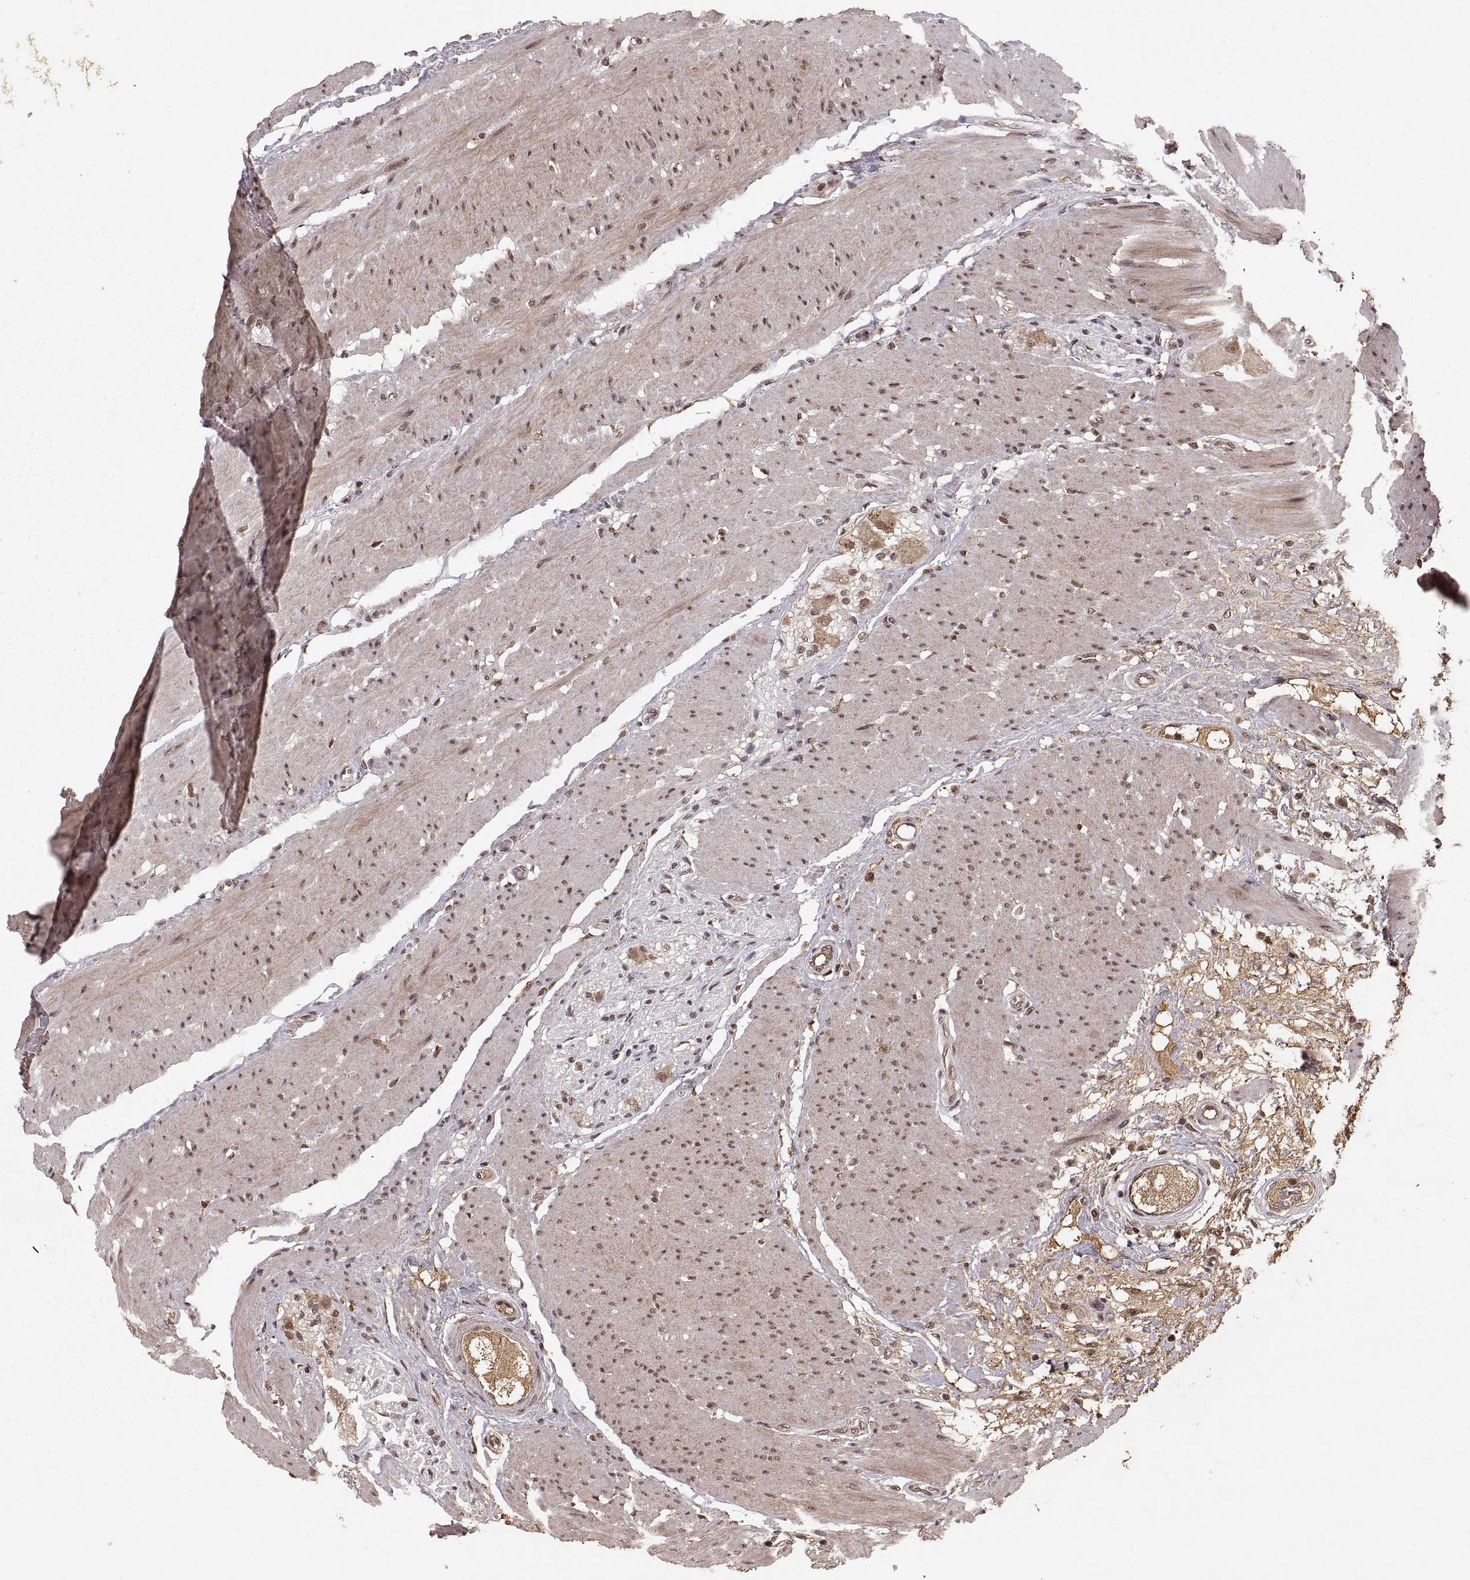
{"staining": {"intensity": "weak", "quantity": "25%-75%", "location": "cytoplasmic/membranous"}, "tissue": "colon", "cell_type": "Endothelial cells", "image_type": "normal", "snomed": [{"axis": "morphology", "description": "Normal tissue, NOS"}, {"axis": "topography", "description": "Colon"}], "caption": "The image reveals staining of benign colon, revealing weak cytoplasmic/membranous protein positivity (brown color) within endothelial cells. (brown staining indicates protein expression, while blue staining denotes nuclei).", "gene": "RFT1", "patient": {"sex": "female", "age": 65}}